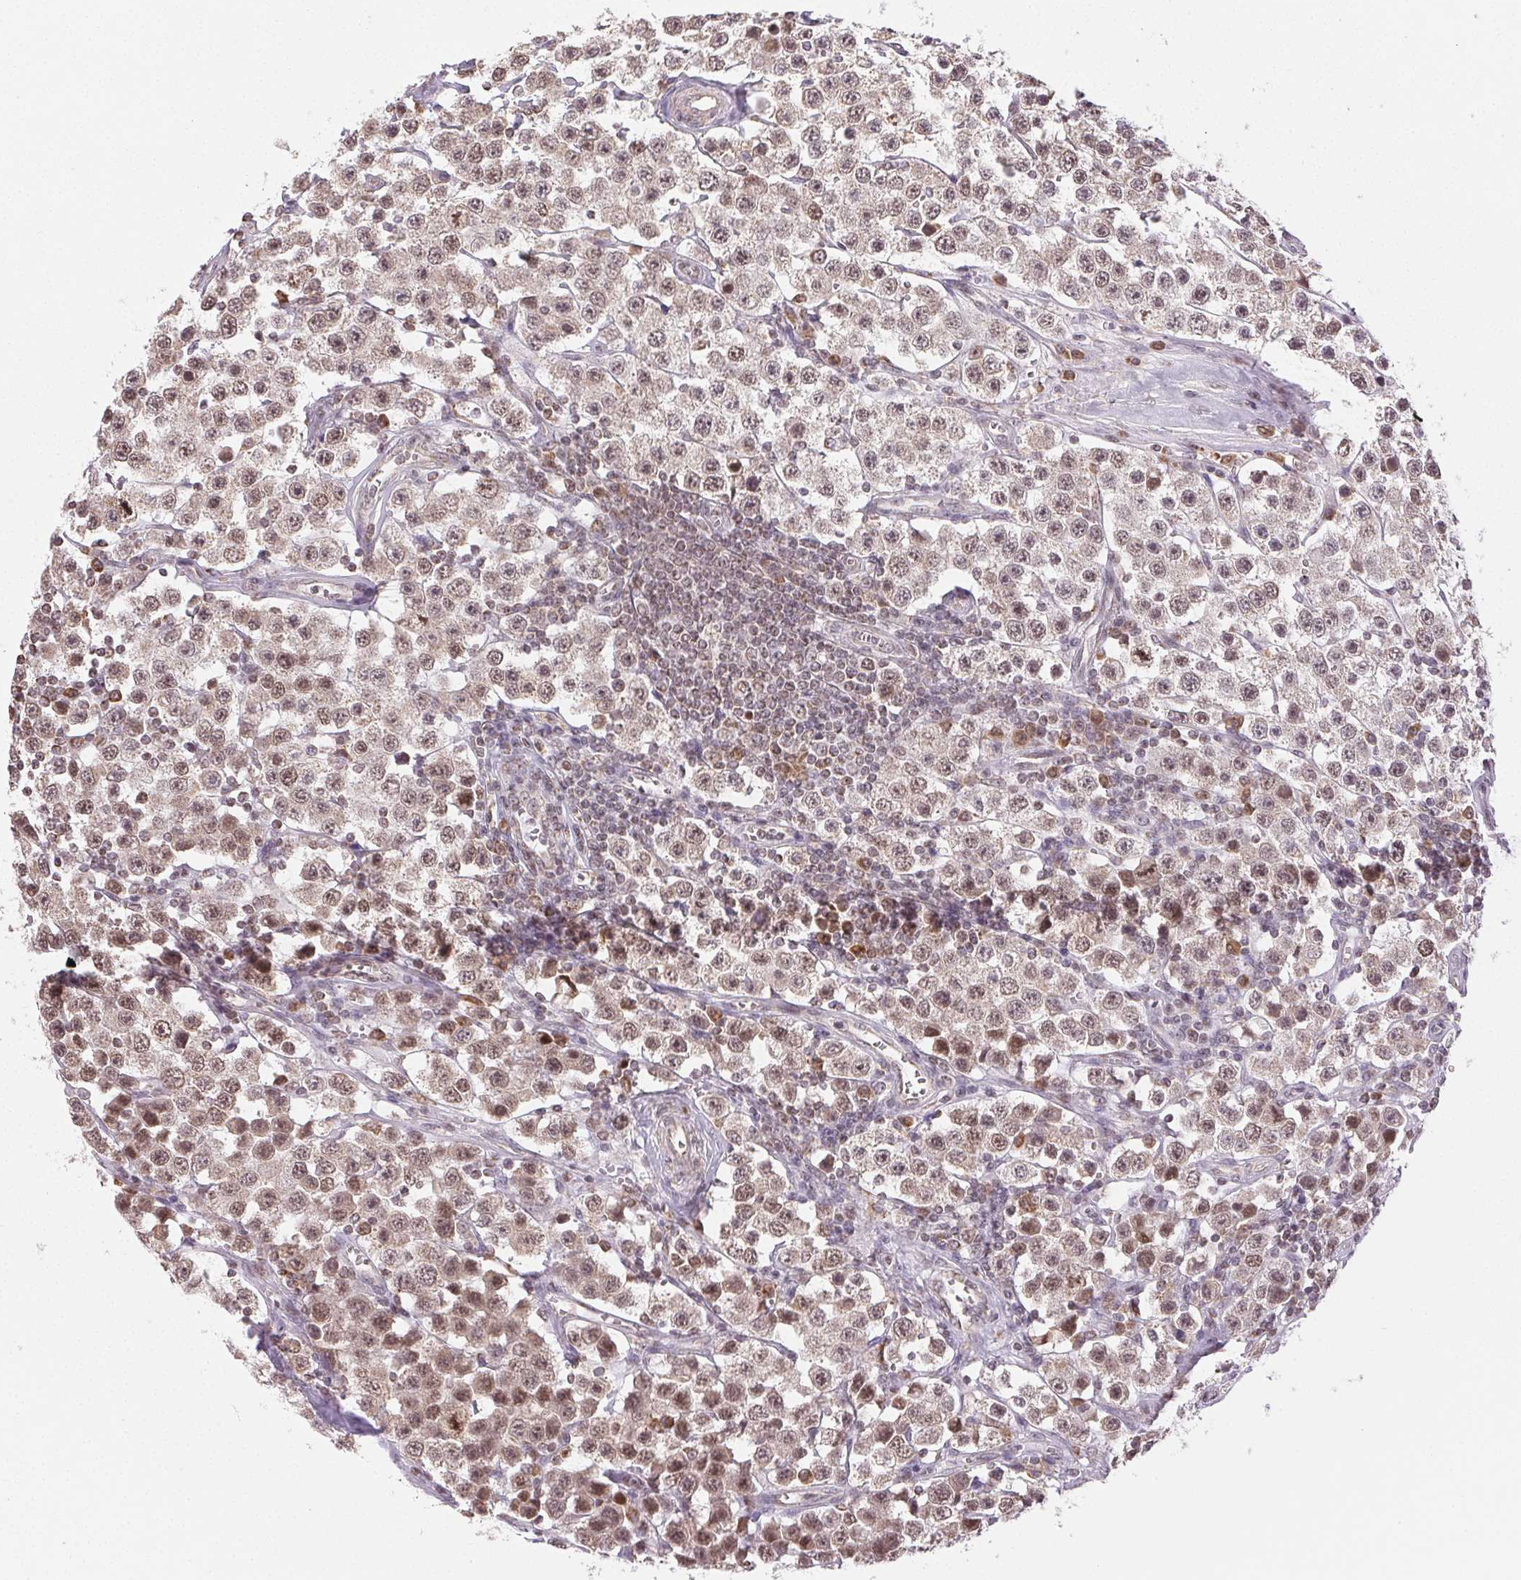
{"staining": {"intensity": "weak", "quantity": ">75%", "location": "nuclear"}, "tissue": "testis cancer", "cell_type": "Tumor cells", "image_type": "cancer", "snomed": [{"axis": "morphology", "description": "Seminoma, NOS"}, {"axis": "topography", "description": "Testis"}], "caption": "This photomicrograph exhibits testis cancer (seminoma) stained with immunohistochemistry (IHC) to label a protein in brown. The nuclear of tumor cells show weak positivity for the protein. Nuclei are counter-stained blue.", "gene": "PIWIL4", "patient": {"sex": "male", "age": 34}}